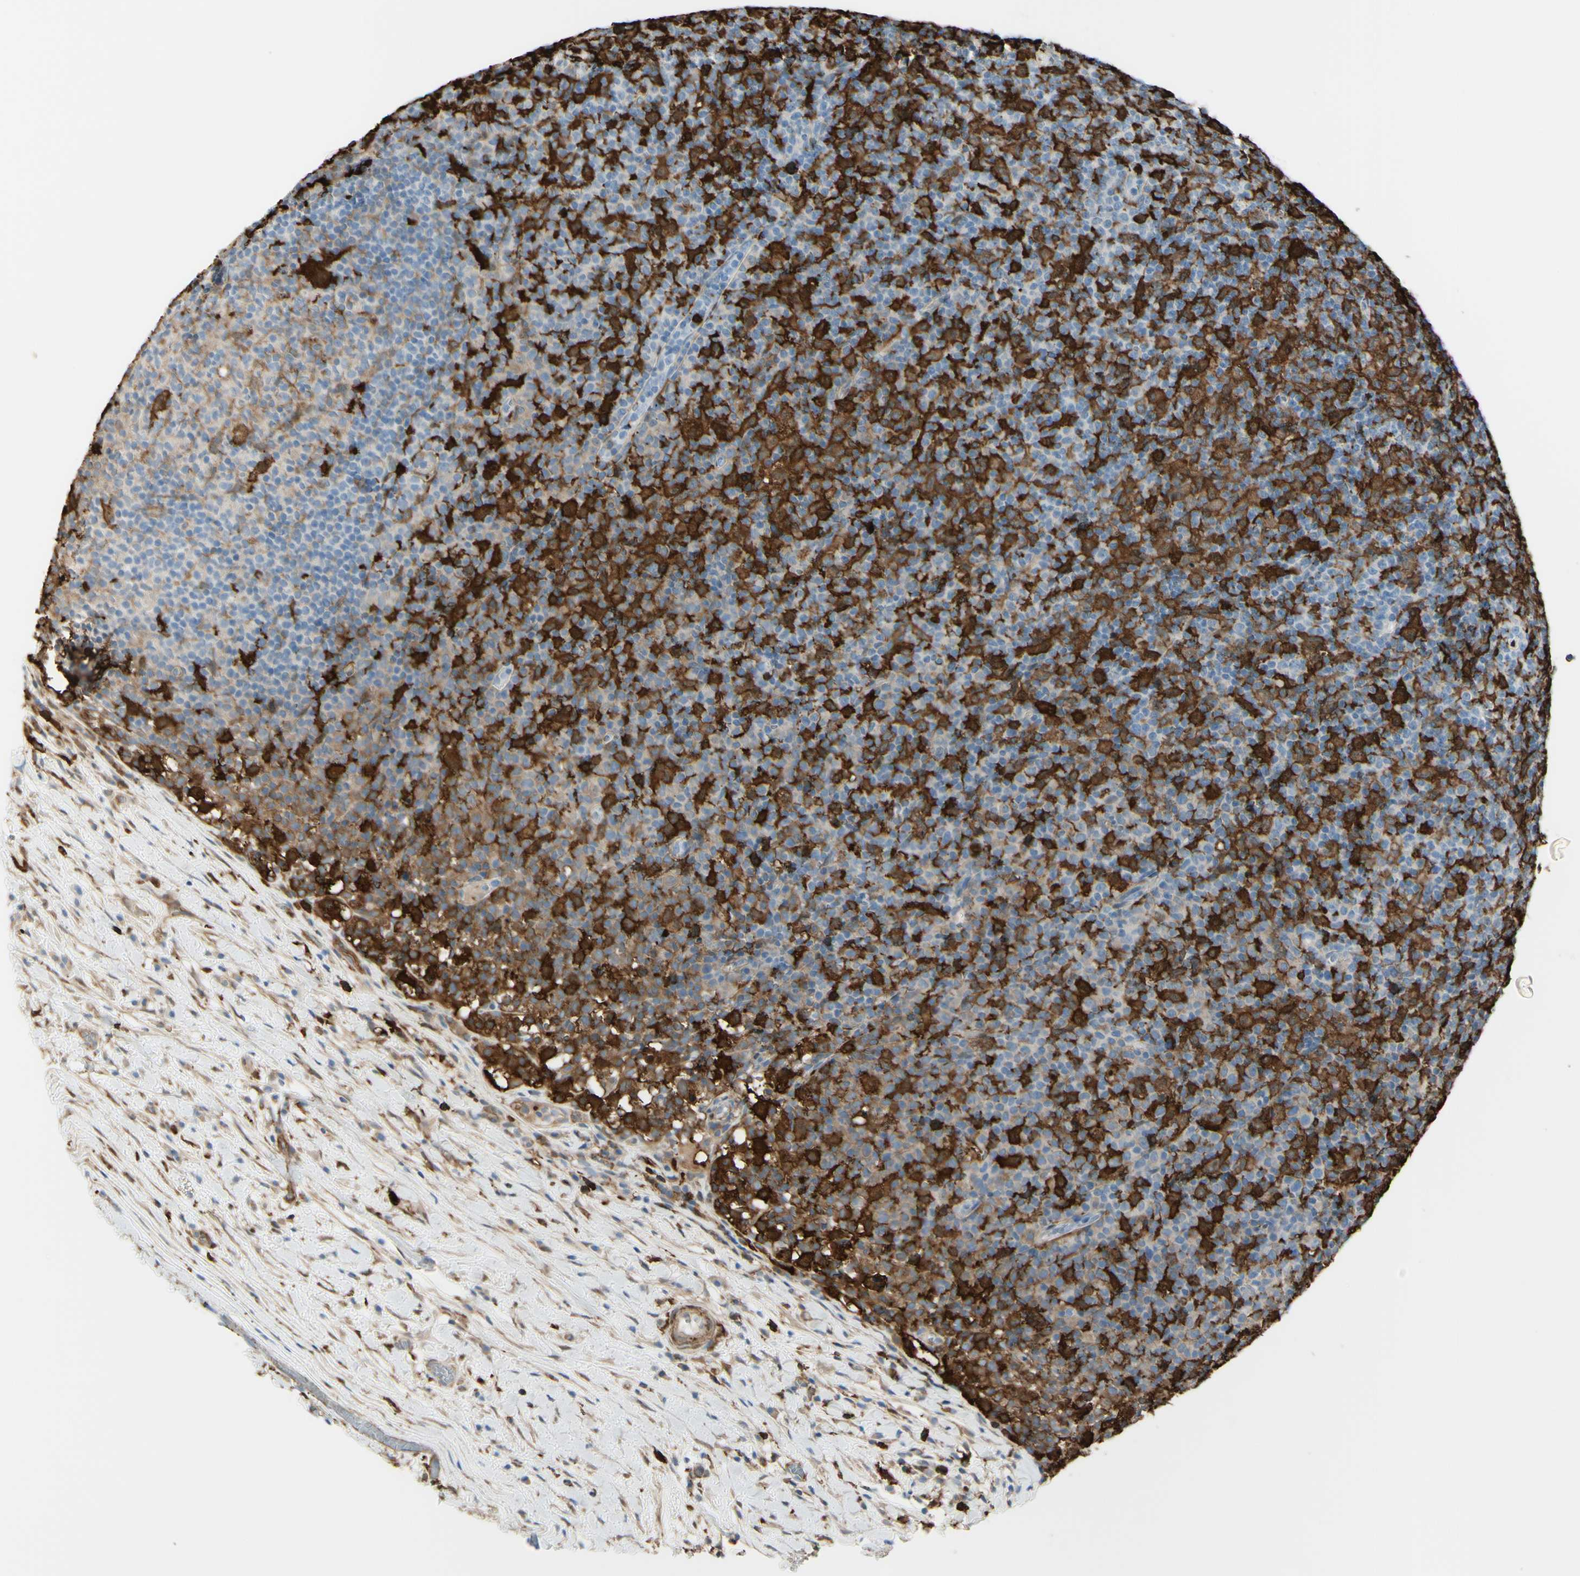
{"staining": {"intensity": "strong", "quantity": "<25%", "location": "cytoplasmic/membranous"}, "tissue": "lymph node", "cell_type": "Germinal center cells", "image_type": "normal", "snomed": [{"axis": "morphology", "description": "Normal tissue, NOS"}, {"axis": "morphology", "description": "Inflammation, NOS"}, {"axis": "topography", "description": "Lymph node"}], "caption": "Strong cytoplasmic/membranous protein staining is seen in about <25% of germinal center cells in lymph node.", "gene": "GSN", "patient": {"sex": "male", "age": 55}}